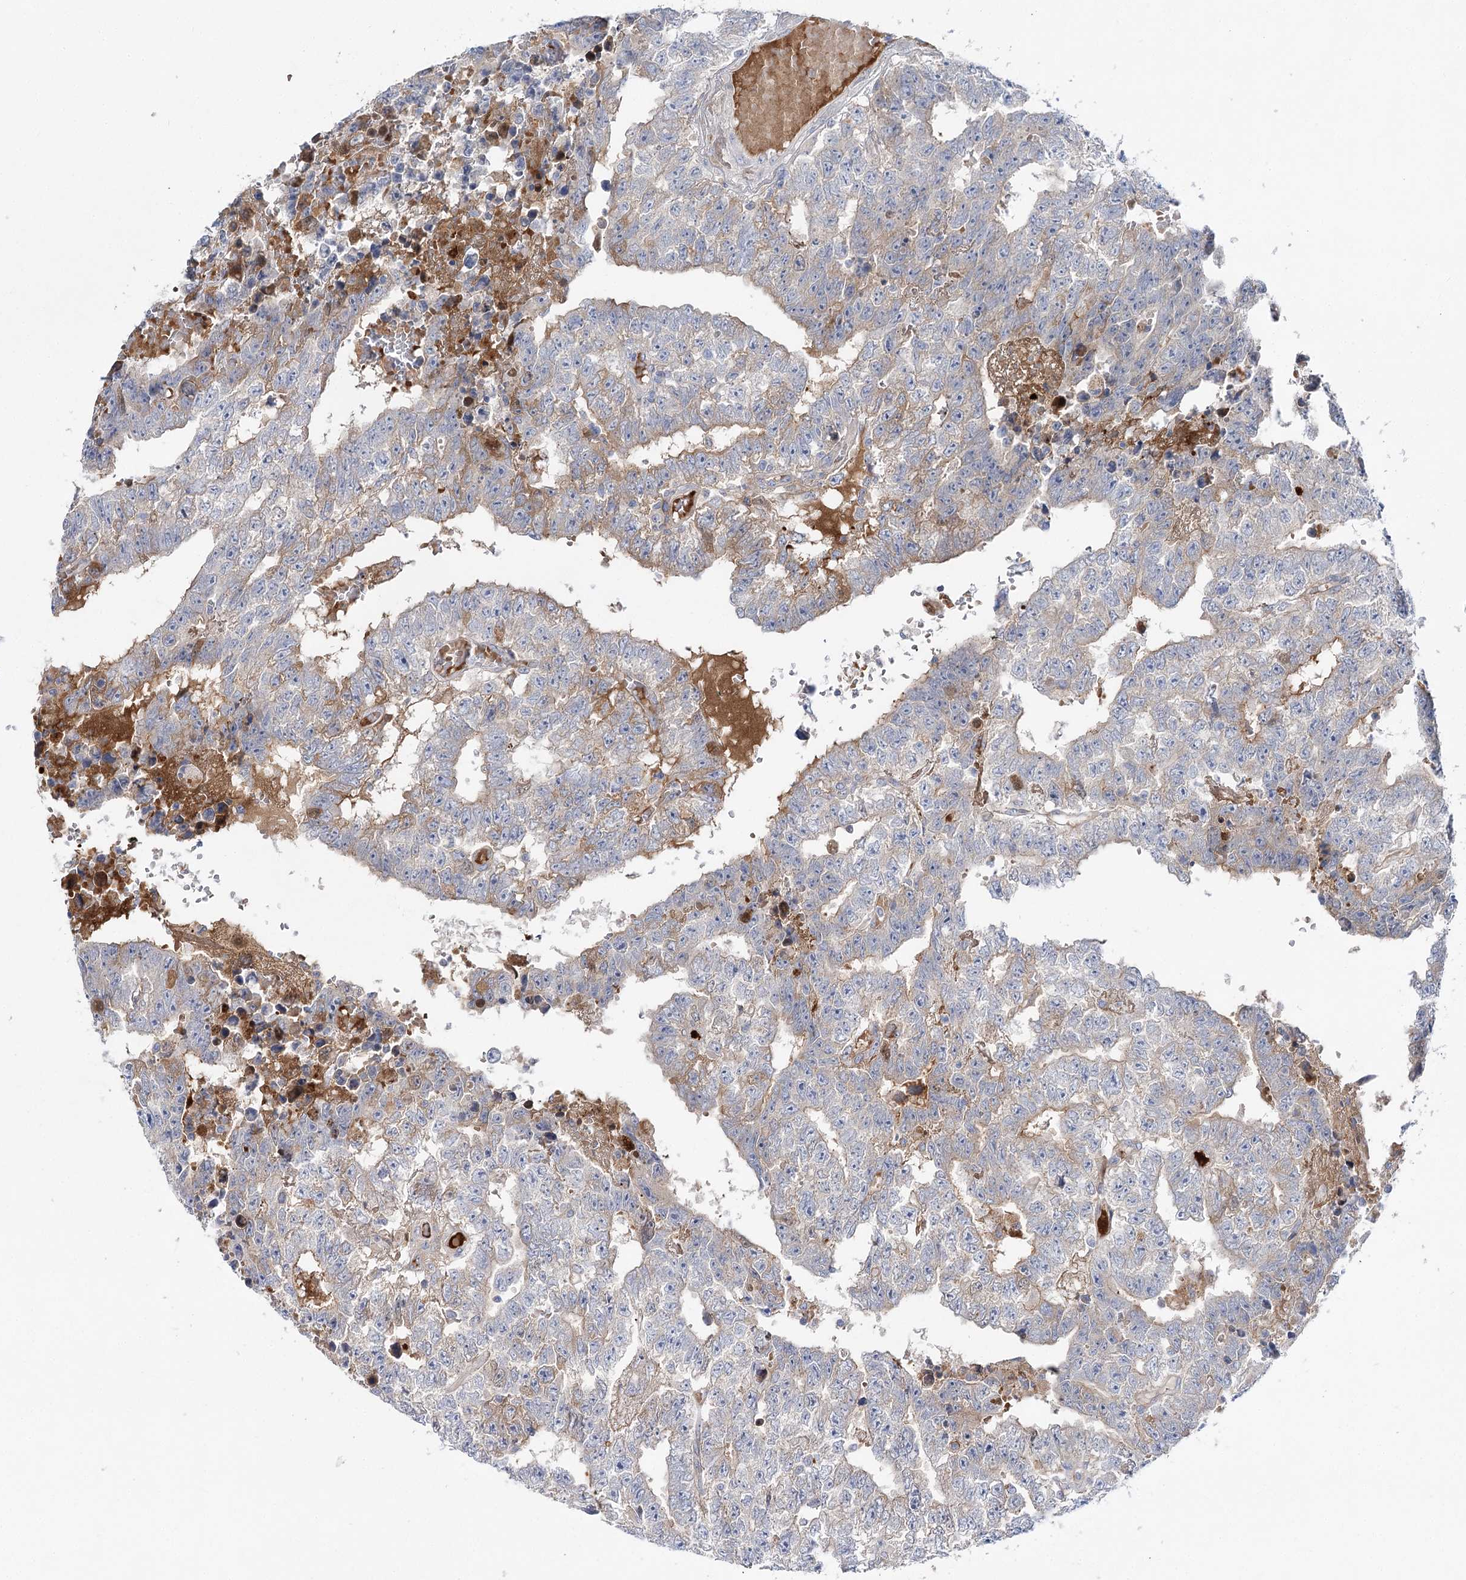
{"staining": {"intensity": "weak", "quantity": "<25%", "location": "cytoplasmic/membranous"}, "tissue": "testis cancer", "cell_type": "Tumor cells", "image_type": "cancer", "snomed": [{"axis": "morphology", "description": "Carcinoma, Embryonal, NOS"}, {"axis": "topography", "description": "Testis"}], "caption": "Immunohistochemistry (IHC) of human embryonal carcinoma (testis) displays no staining in tumor cells.", "gene": "LRRC14B", "patient": {"sex": "male", "age": 25}}